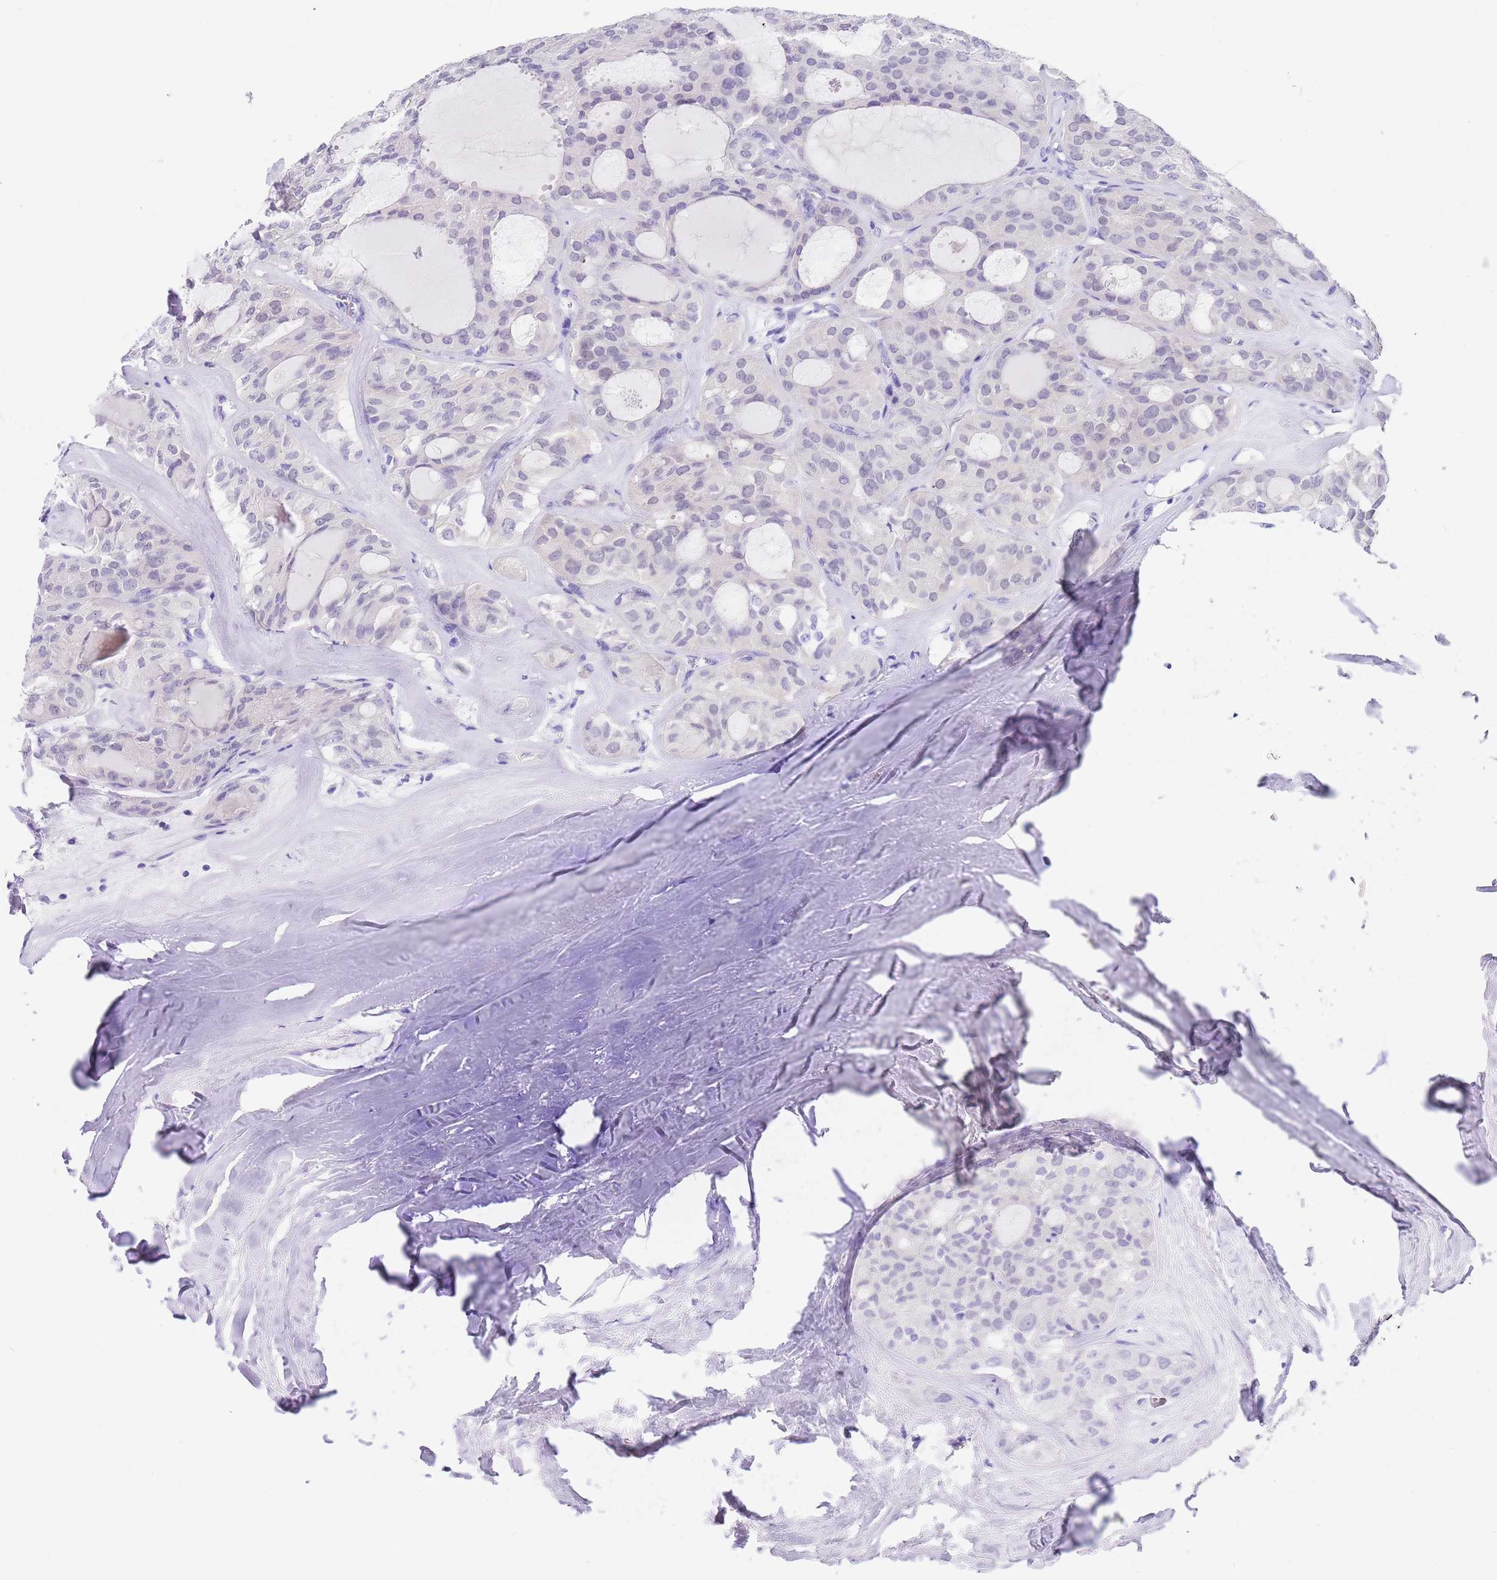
{"staining": {"intensity": "negative", "quantity": "none", "location": "none"}, "tissue": "thyroid cancer", "cell_type": "Tumor cells", "image_type": "cancer", "snomed": [{"axis": "morphology", "description": "Follicular adenoma carcinoma, NOS"}, {"axis": "topography", "description": "Thyroid gland"}], "caption": "A high-resolution photomicrograph shows immunohistochemistry (IHC) staining of thyroid cancer (follicular adenoma carcinoma), which displays no significant expression in tumor cells.", "gene": "TMEM185B", "patient": {"sex": "male", "age": 75}}